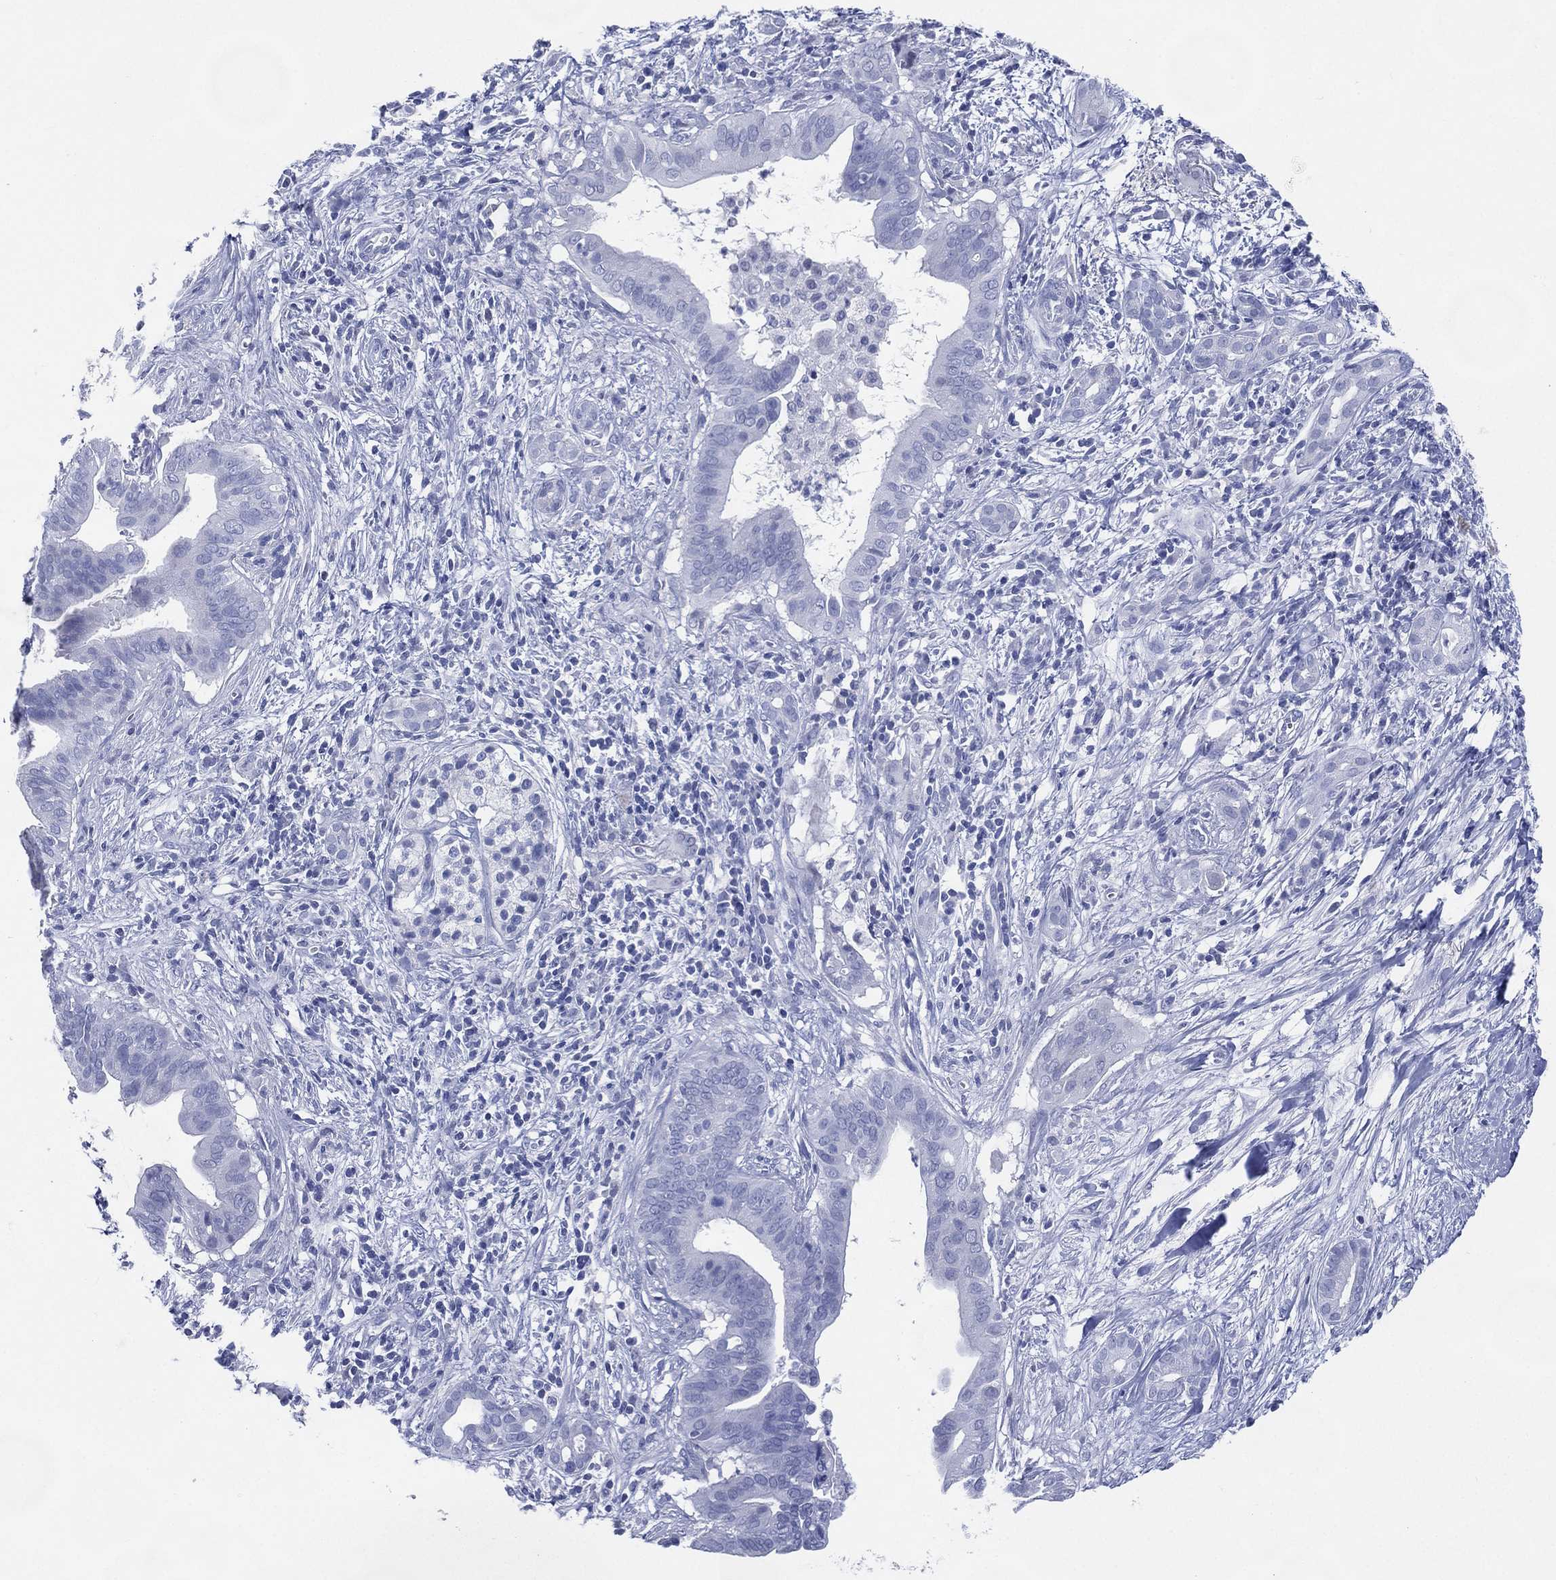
{"staining": {"intensity": "negative", "quantity": "none", "location": "none"}, "tissue": "pancreatic cancer", "cell_type": "Tumor cells", "image_type": "cancer", "snomed": [{"axis": "morphology", "description": "Adenocarcinoma, NOS"}, {"axis": "topography", "description": "Pancreas"}], "caption": "DAB (3,3'-diaminobenzidine) immunohistochemical staining of pancreatic cancer exhibits no significant staining in tumor cells. (Stains: DAB immunohistochemistry with hematoxylin counter stain, Microscopy: brightfield microscopy at high magnification).", "gene": "TMEM247", "patient": {"sex": "male", "age": 61}}